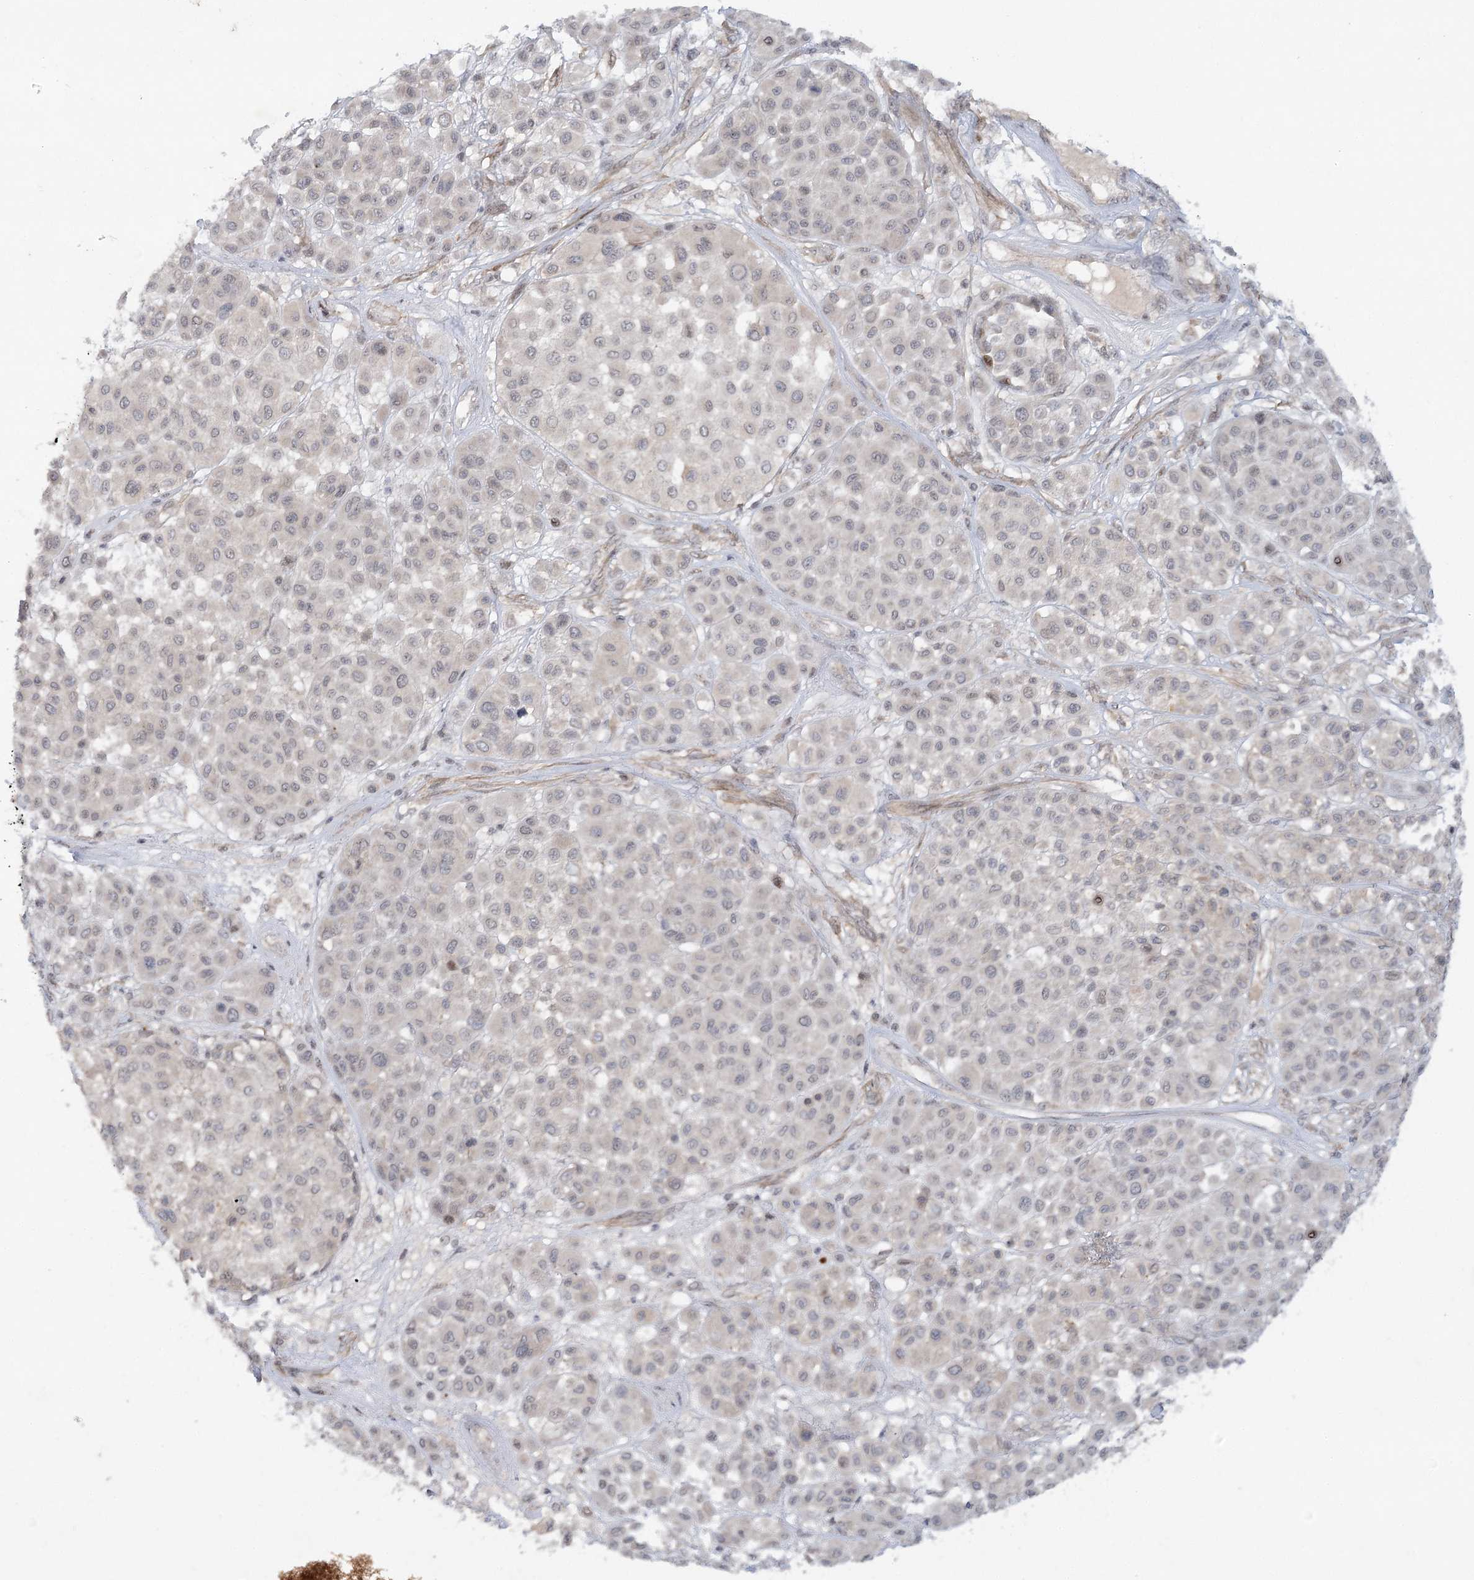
{"staining": {"intensity": "negative", "quantity": "none", "location": "none"}, "tissue": "melanoma", "cell_type": "Tumor cells", "image_type": "cancer", "snomed": [{"axis": "morphology", "description": "Malignant melanoma, Metastatic site"}, {"axis": "topography", "description": "Soft tissue"}], "caption": "The photomicrograph displays no staining of tumor cells in malignant melanoma (metastatic site).", "gene": "SH2D3A", "patient": {"sex": "male", "age": 41}}